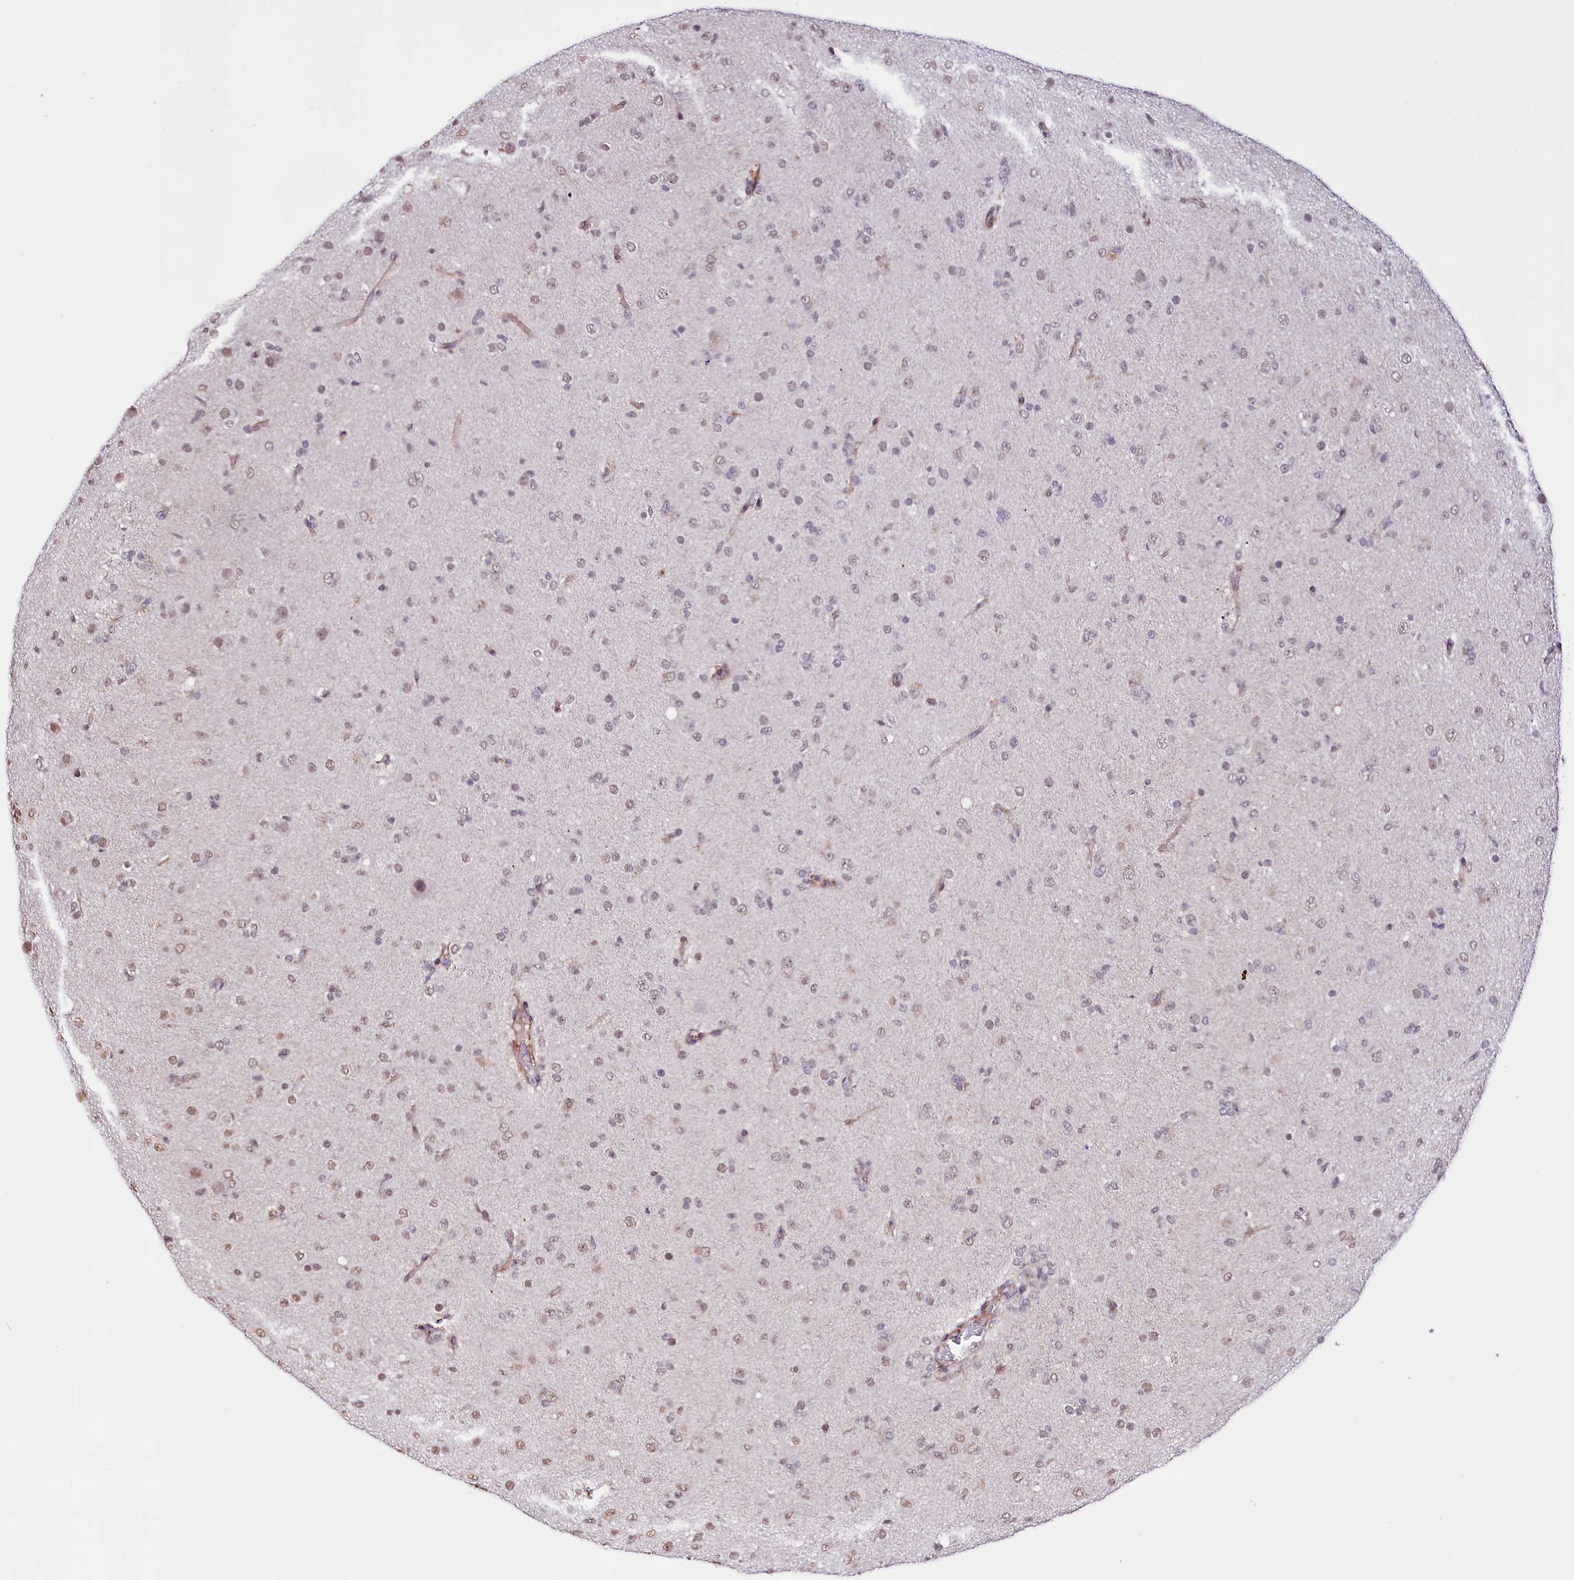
{"staining": {"intensity": "weak", "quantity": "25%-75%", "location": "nuclear"}, "tissue": "glioma", "cell_type": "Tumor cells", "image_type": "cancer", "snomed": [{"axis": "morphology", "description": "Glioma, malignant, Low grade"}, {"axis": "topography", "description": "Brain"}], "caption": "Glioma tissue demonstrates weak nuclear staining in about 25%-75% of tumor cells", "gene": "ST7", "patient": {"sex": "male", "age": 65}}